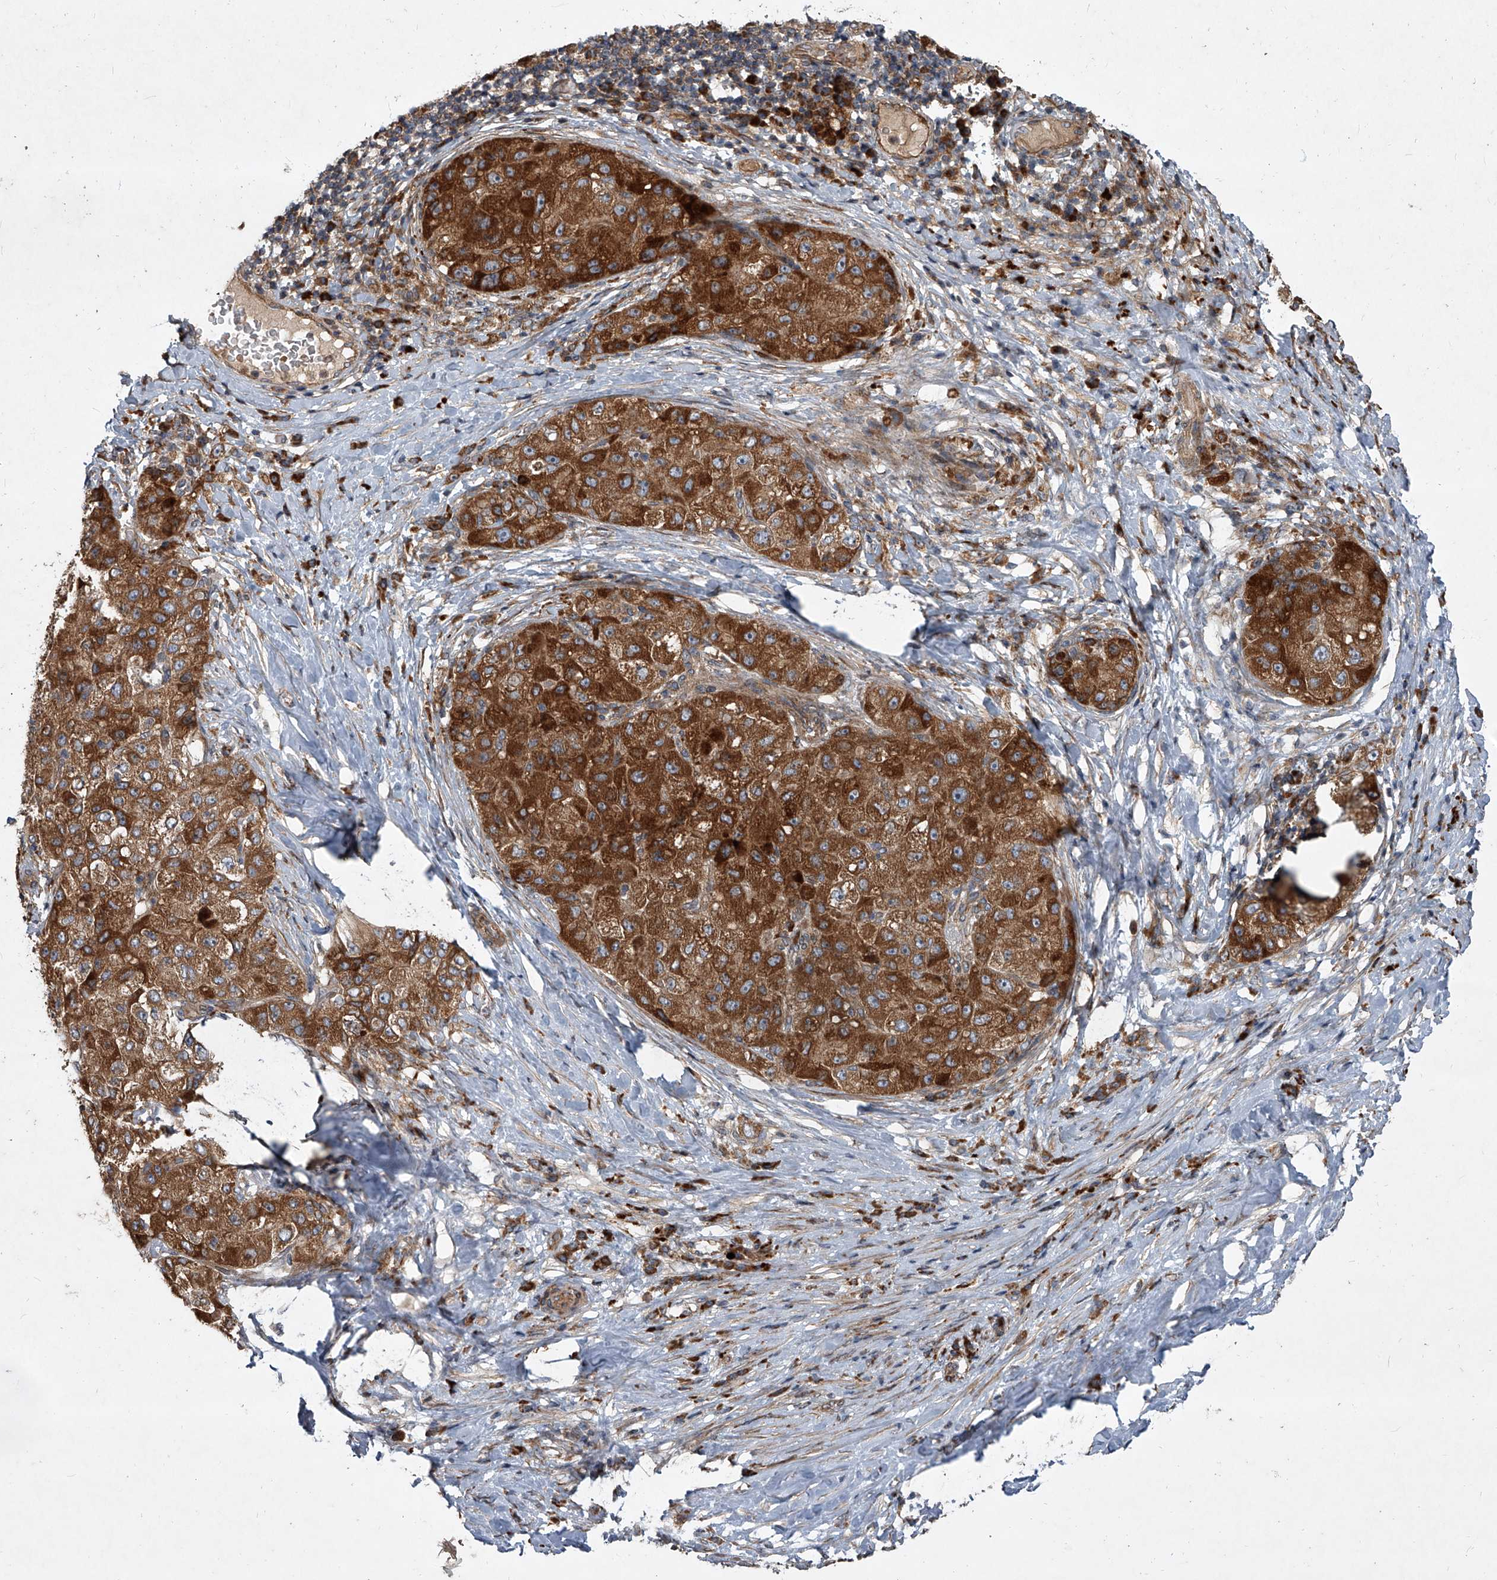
{"staining": {"intensity": "strong", "quantity": ">75%", "location": "cytoplasmic/membranous"}, "tissue": "liver cancer", "cell_type": "Tumor cells", "image_type": "cancer", "snomed": [{"axis": "morphology", "description": "Carcinoma, Hepatocellular, NOS"}, {"axis": "topography", "description": "Liver"}], "caption": "Liver cancer (hepatocellular carcinoma) was stained to show a protein in brown. There is high levels of strong cytoplasmic/membranous staining in approximately >75% of tumor cells.", "gene": "EVA1C", "patient": {"sex": "male", "age": 80}}